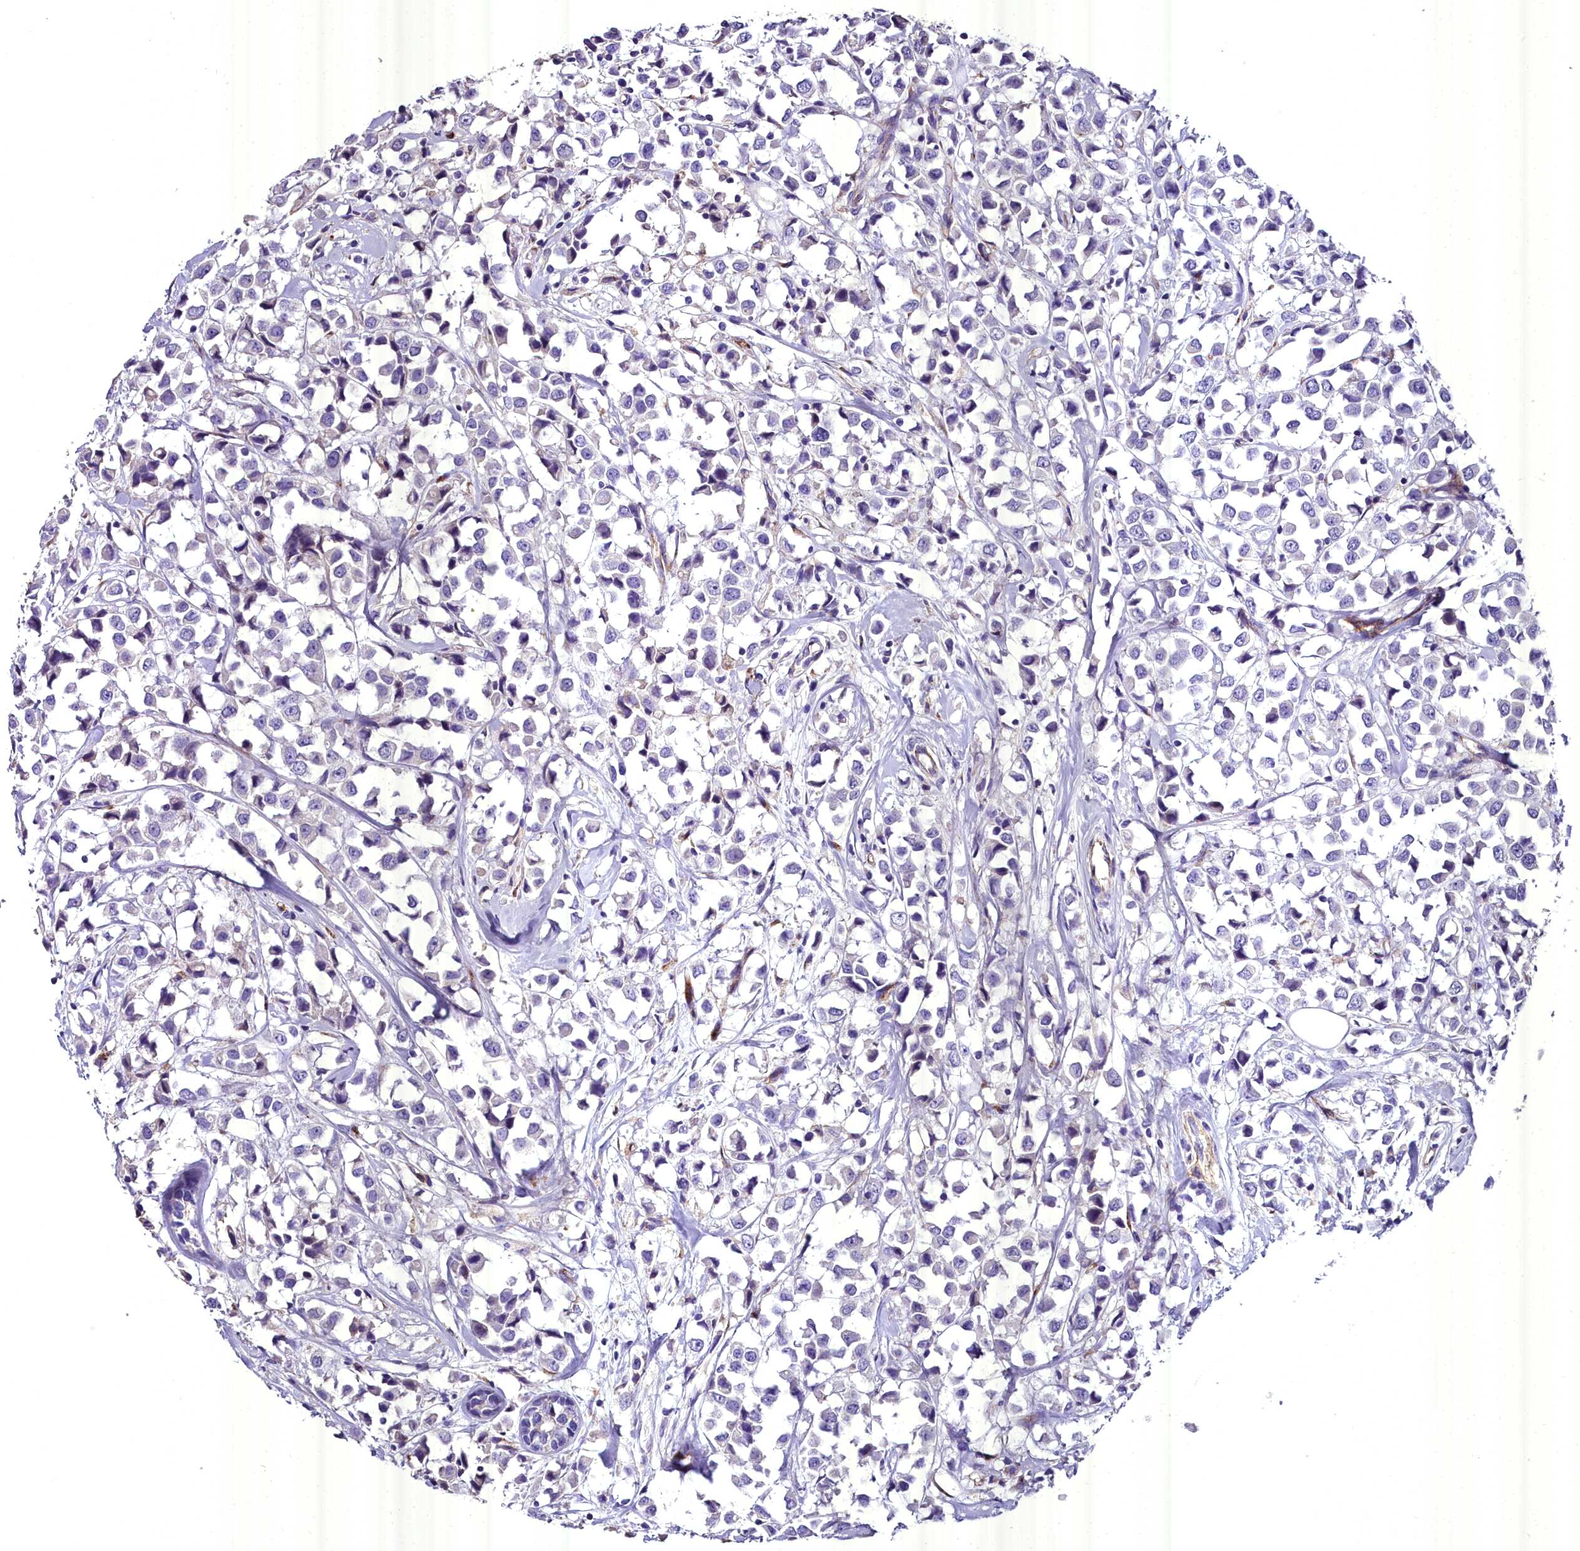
{"staining": {"intensity": "negative", "quantity": "none", "location": "none"}, "tissue": "breast cancer", "cell_type": "Tumor cells", "image_type": "cancer", "snomed": [{"axis": "morphology", "description": "Duct carcinoma"}, {"axis": "topography", "description": "Breast"}], "caption": "Tumor cells show no significant staining in breast intraductal carcinoma.", "gene": "MS4A18", "patient": {"sex": "female", "age": 61}}